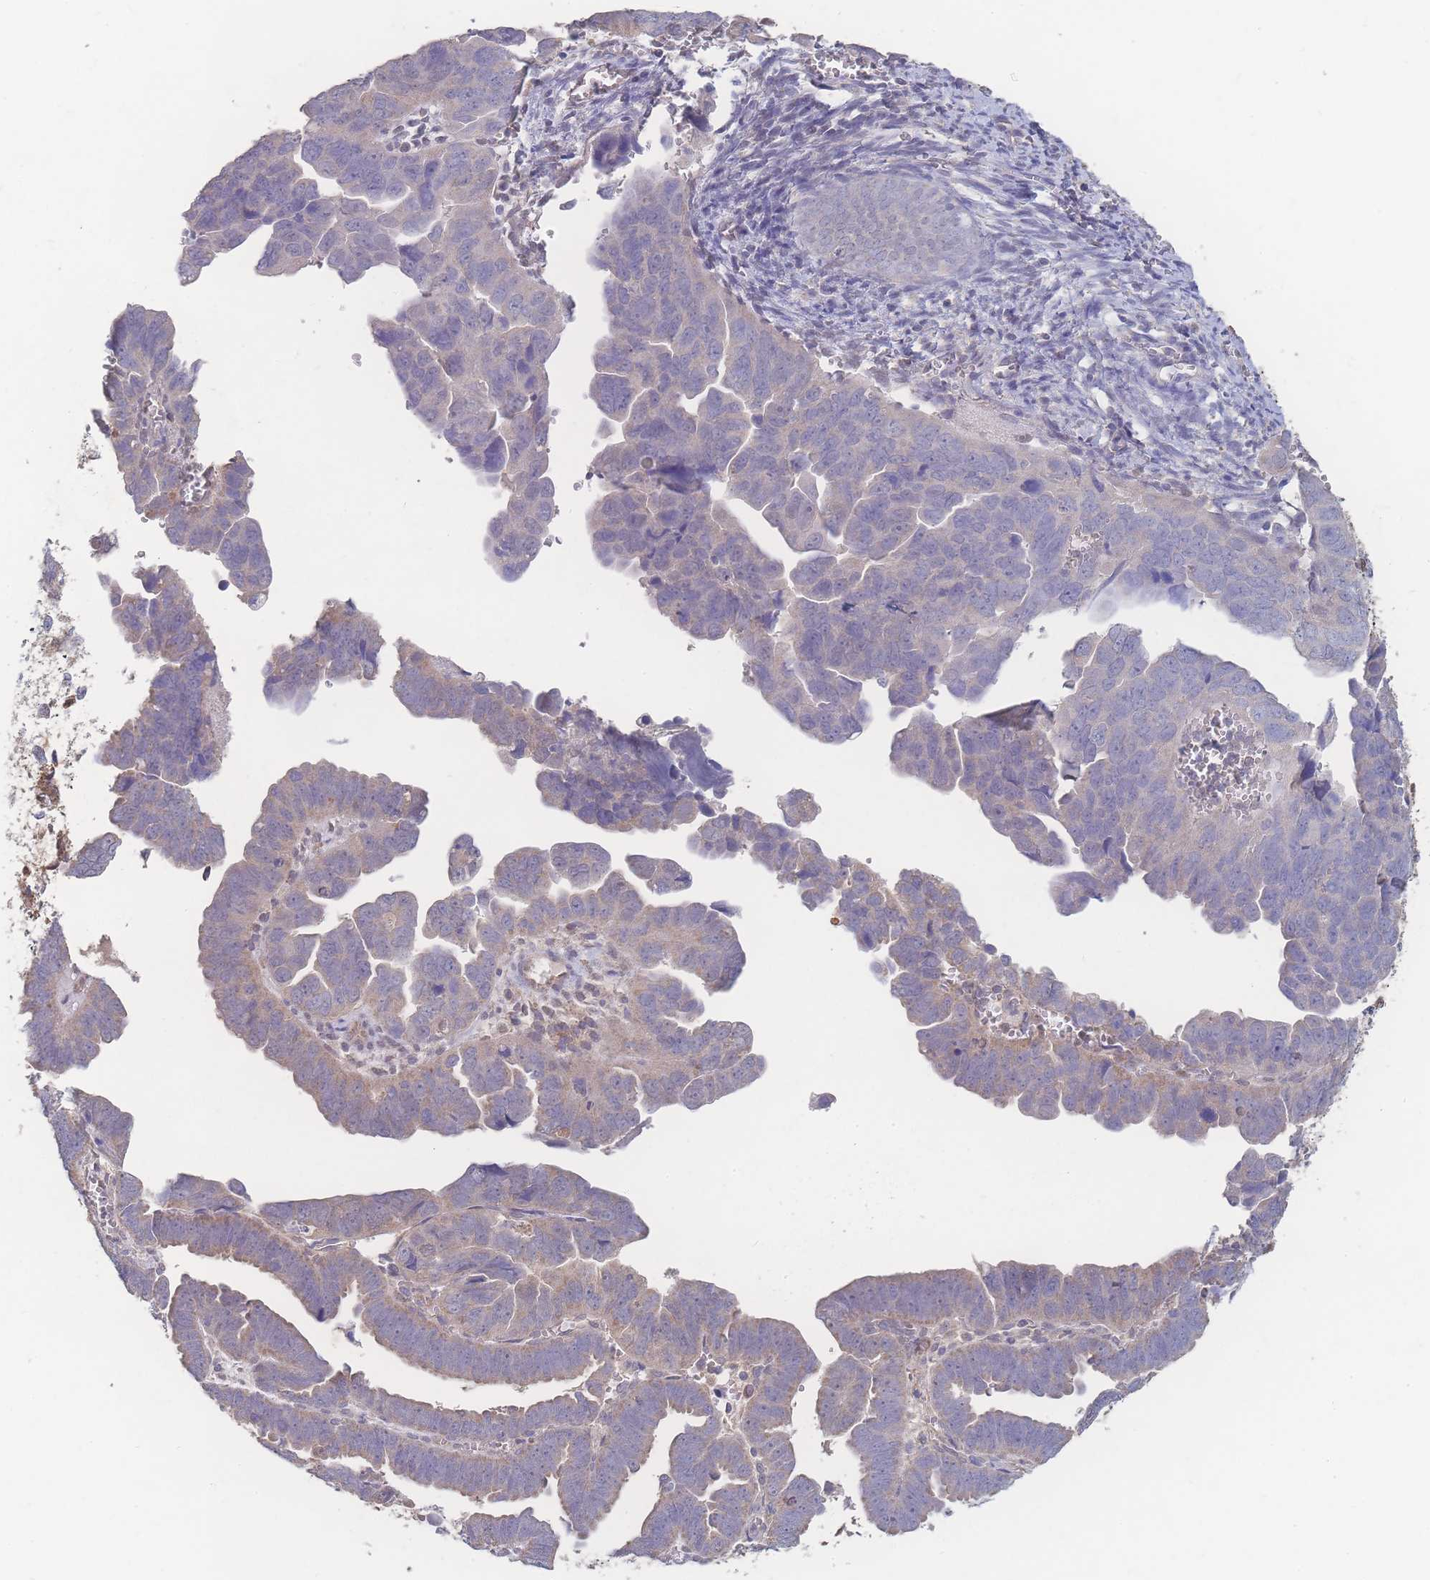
{"staining": {"intensity": "weak", "quantity": "<25%", "location": "cytoplasmic/membranous"}, "tissue": "endometrial cancer", "cell_type": "Tumor cells", "image_type": "cancer", "snomed": [{"axis": "morphology", "description": "Adenocarcinoma, NOS"}, {"axis": "topography", "description": "Endometrium"}], "caption": "This histopathology image is of endometrial cancer stained with IHC to label a protein in brown with the nuclei are counter-stained blue. There is no staining in tumor cells.", "gene": "GIPR", "patient": {"sex": "female", "age": 75}}